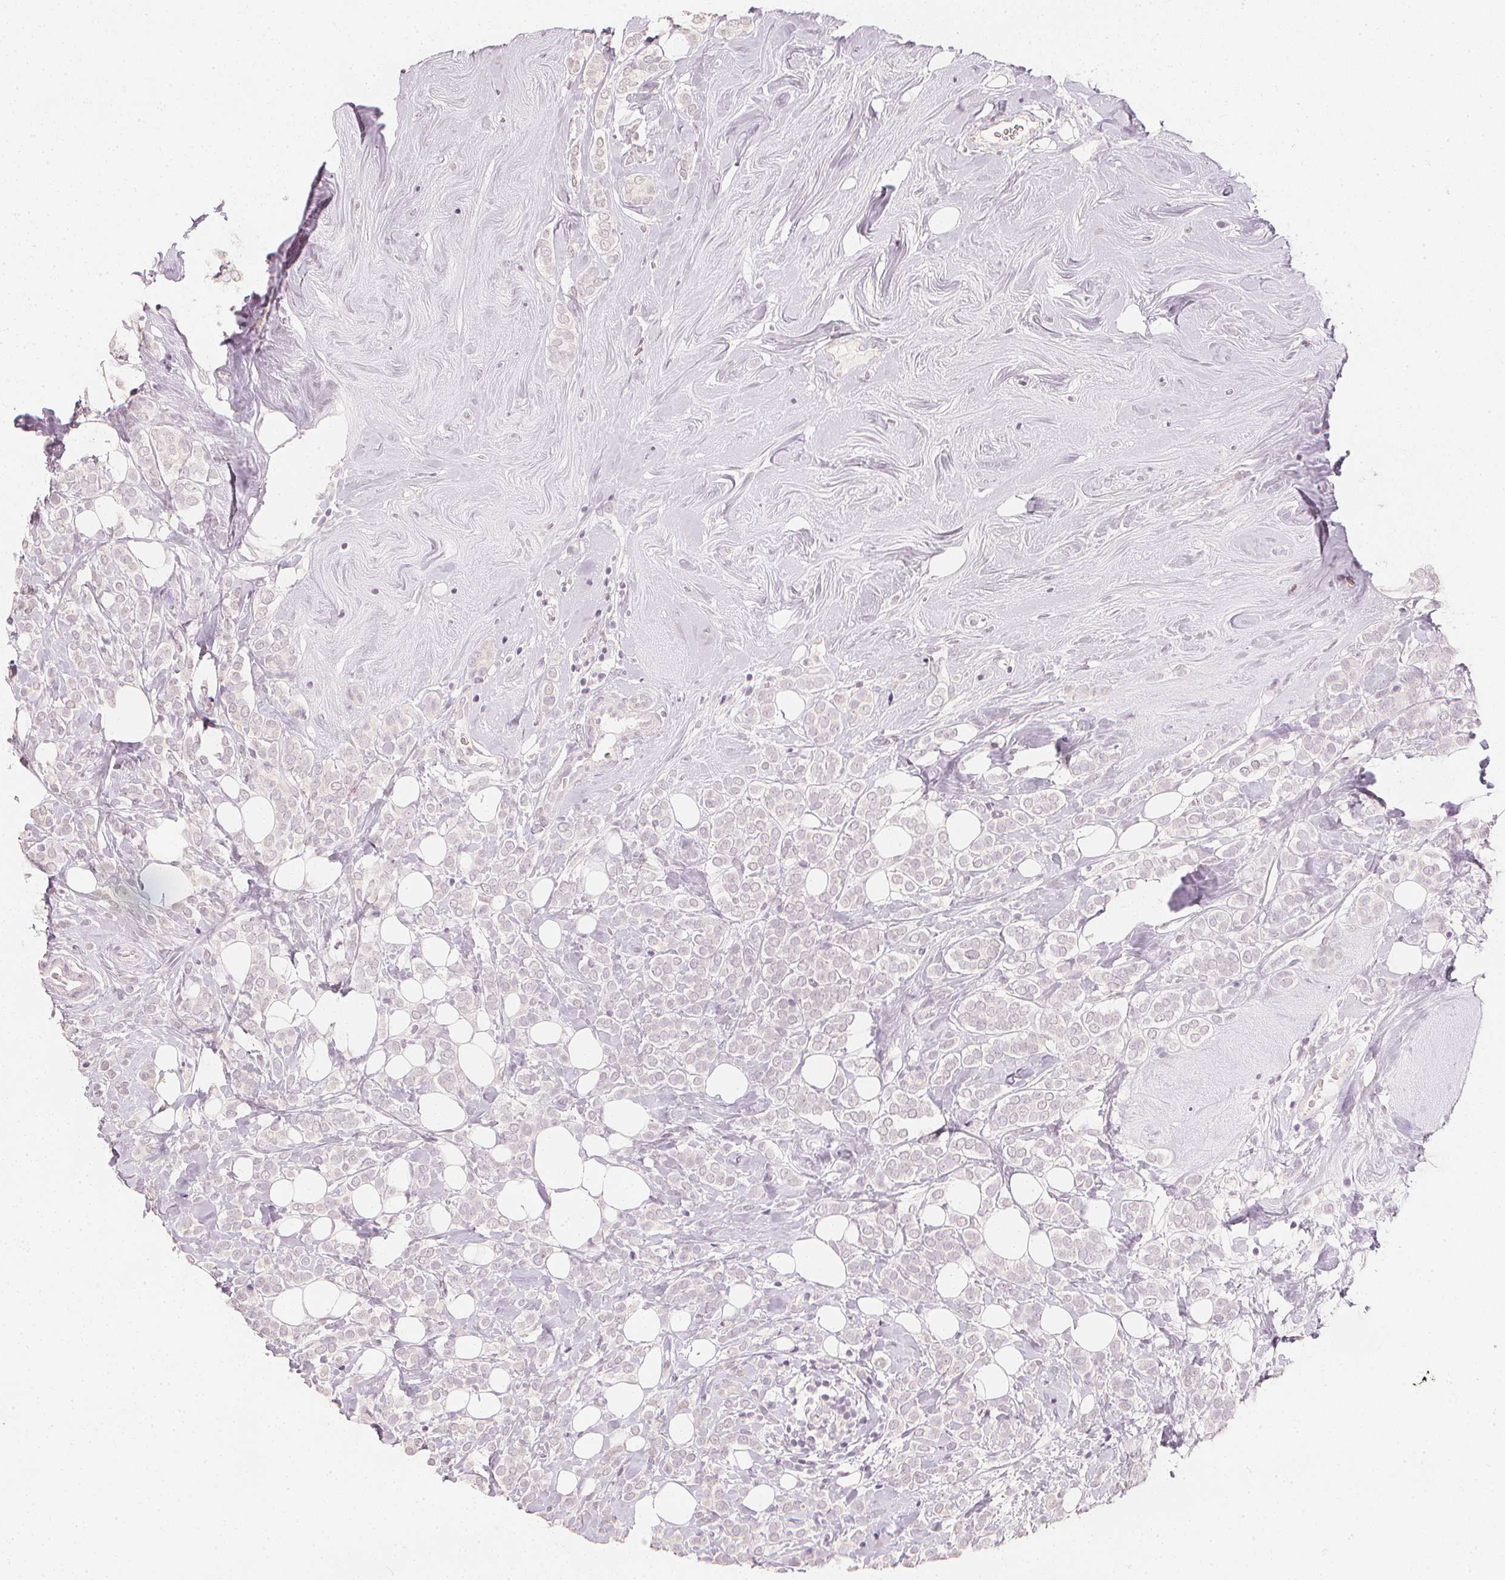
{"staining": {"intensity": "negative", "quantity": "none", "location": "none"}, "tissue": "breast cancer", "cell_type": "Tumor cells", "image_type": "cancer", "snomed": [{"axis": "morphology", "description": "Lobular carcinoma"}, {"axis": "topography", "description": "Breast"}], "caption": "Immunohistochemistry (IHC) photomicrograph of neoplastic tissue: human breast lobular carcinoma stained with DAB reveals no significant protein staining in tumor cells.", "gene": "CALB1", "patient": {"sex": "female", "age": 49}}